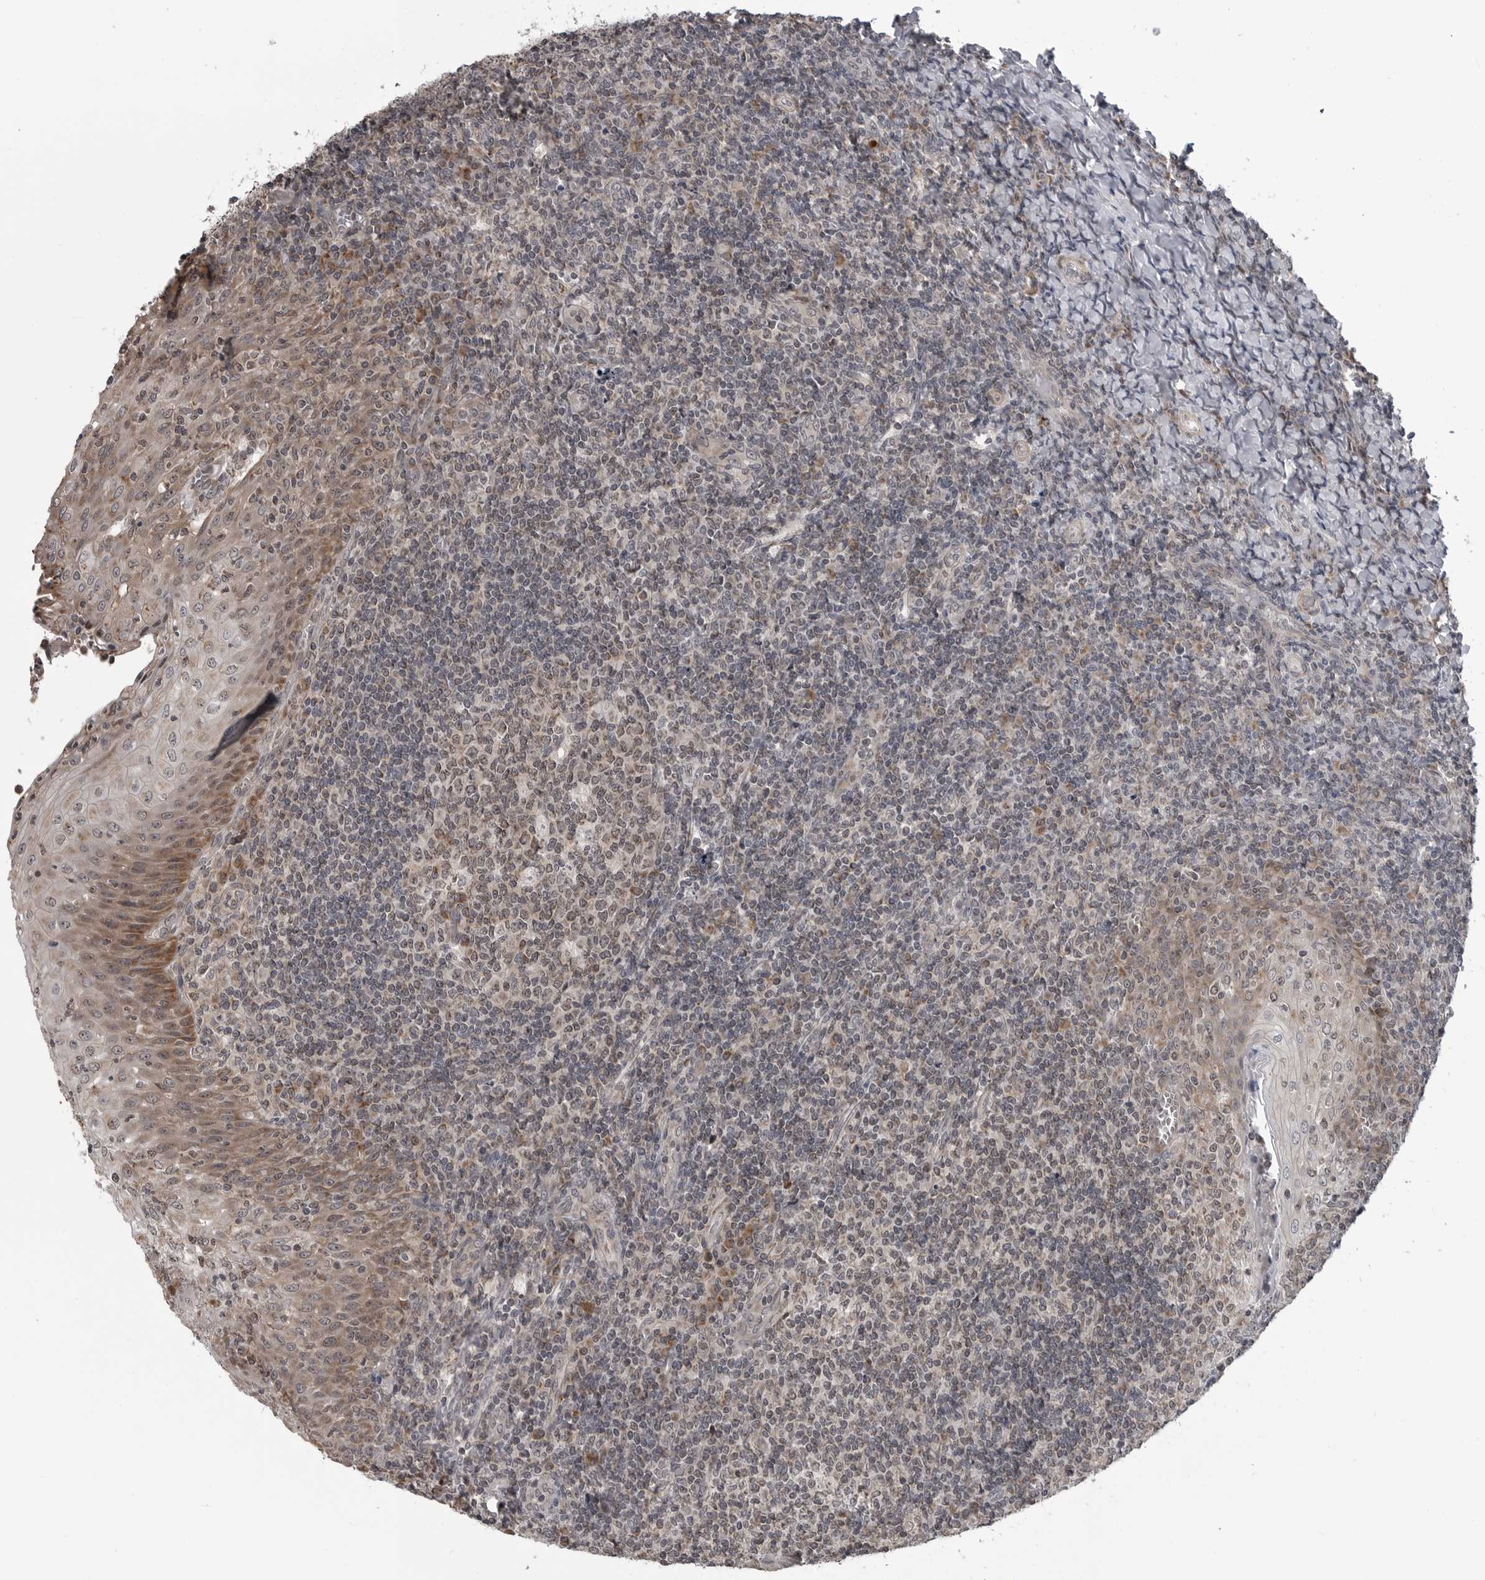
{"staining": {"intensity": "weak", "quantity": ">75%", "location": "cytoplasmic/membranous,nuclear"}, "tissue": "tonsil", "cell_type": "Germinal center cells", "image_type": "normal", "snomed": [{"axis": "morphology", "description": "Normal tissue, NOS"}, {"axis": "topography", "description": "Tonsil"}], "caption": "Immunohistochemistry (IHC) of unremarkable tonsil displays low levels of weak cytoplasmic/membranous,nuclear expression in about >75% of germinal center cells. (Stains: DAB (3,3'-diaminobenzidine) in brown, nuclei in blue, Microscopy: brightfield microscopy at high magnification).", "gene": "FAAP100", "patient": {"sex": "female", "age": 19}}